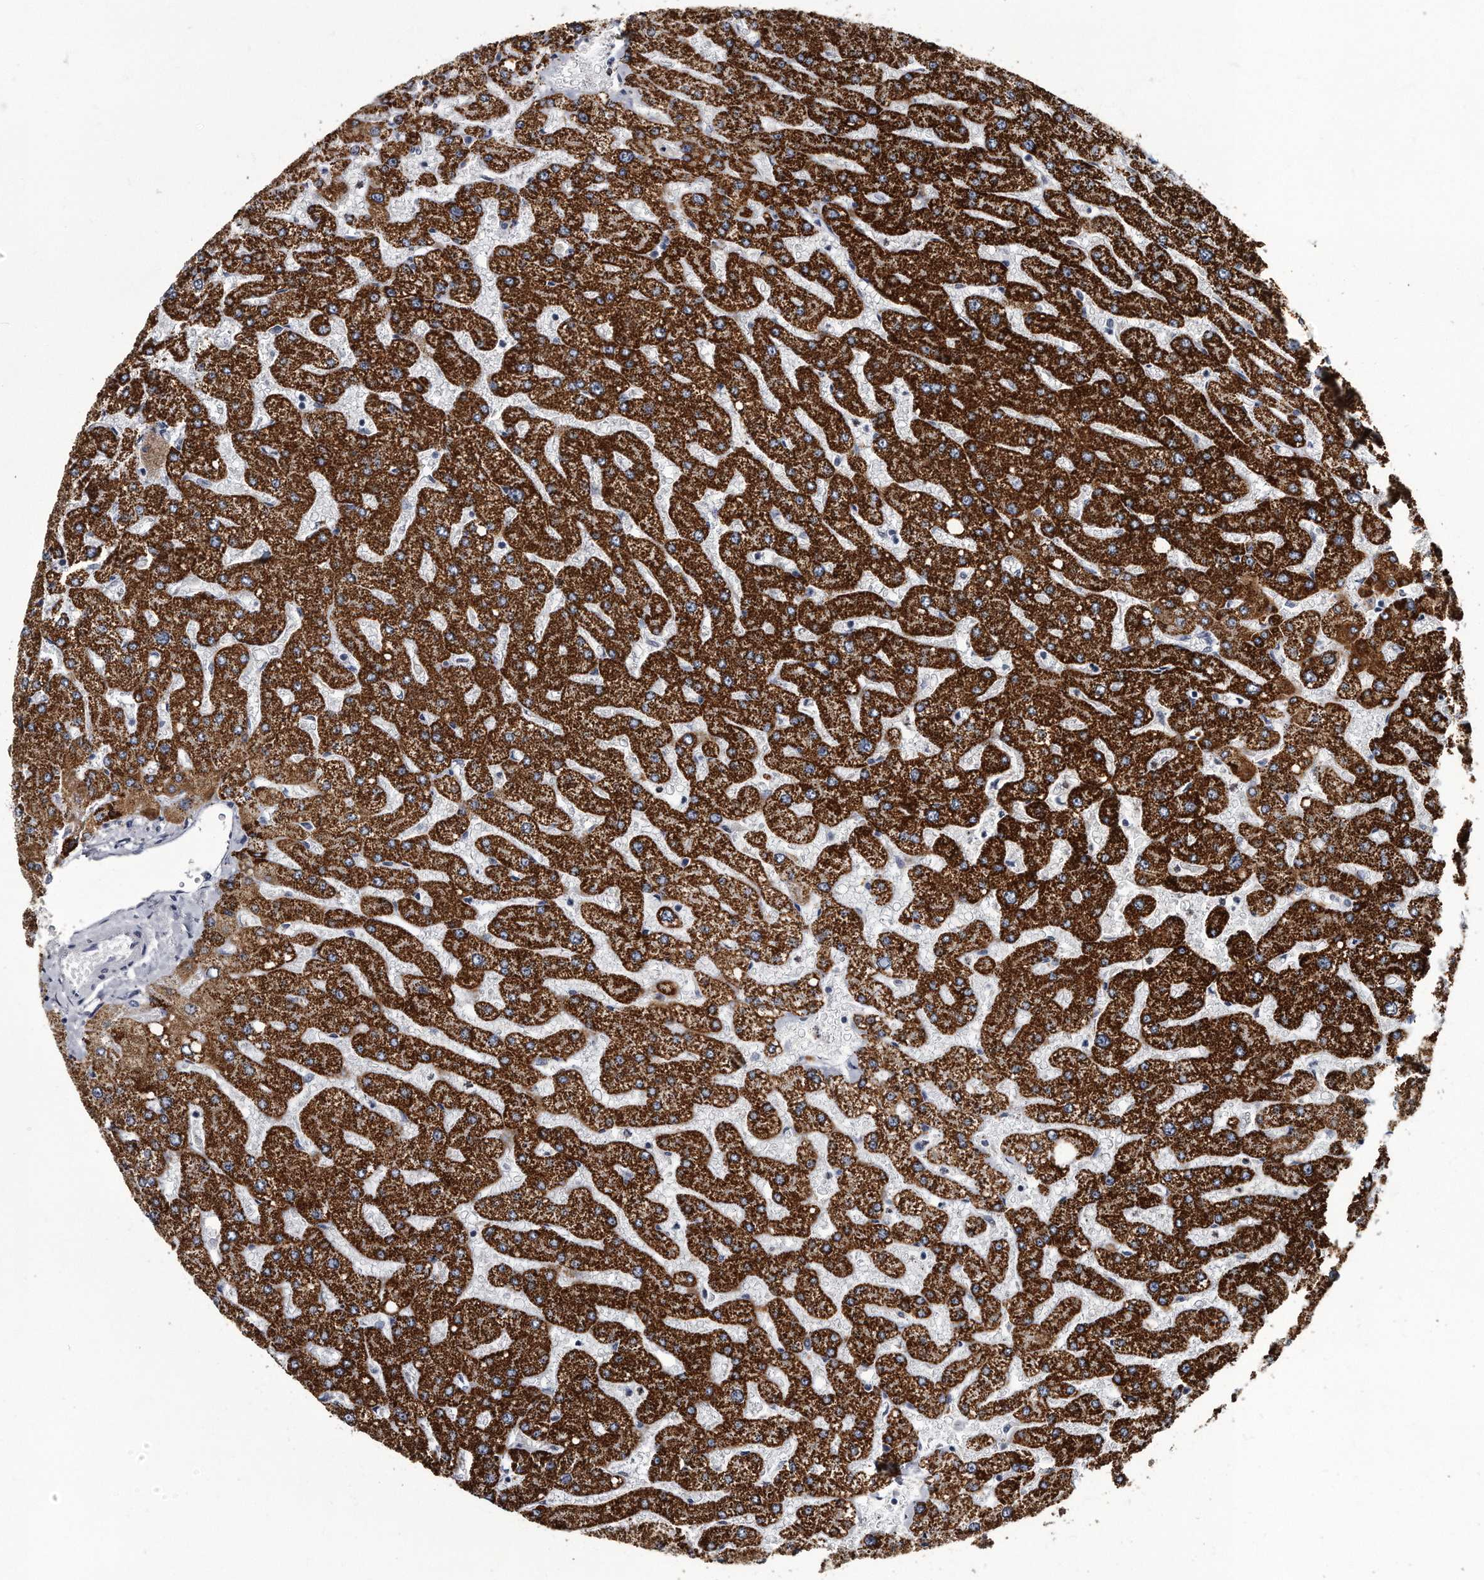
{"staining": {"intensity": "negative", "quantity": "none", "location": "none"}, "tissue": "liver", "cell_type": "Cholangiocytes", "image_type": "normal", "snomed": [{"axis": "morphology", "description": "Normal tissue, NOS"}, {"axis": "topography", "description": "Liver"}], "caption": "IHC of unremarkable liver demonstrates no positivity in cholangiocytes. (DAB immunohistochemistry with hematoxylin counter stain).", "gene": "GAPVD1", "patient": {"sex": "male", "age": 55}}